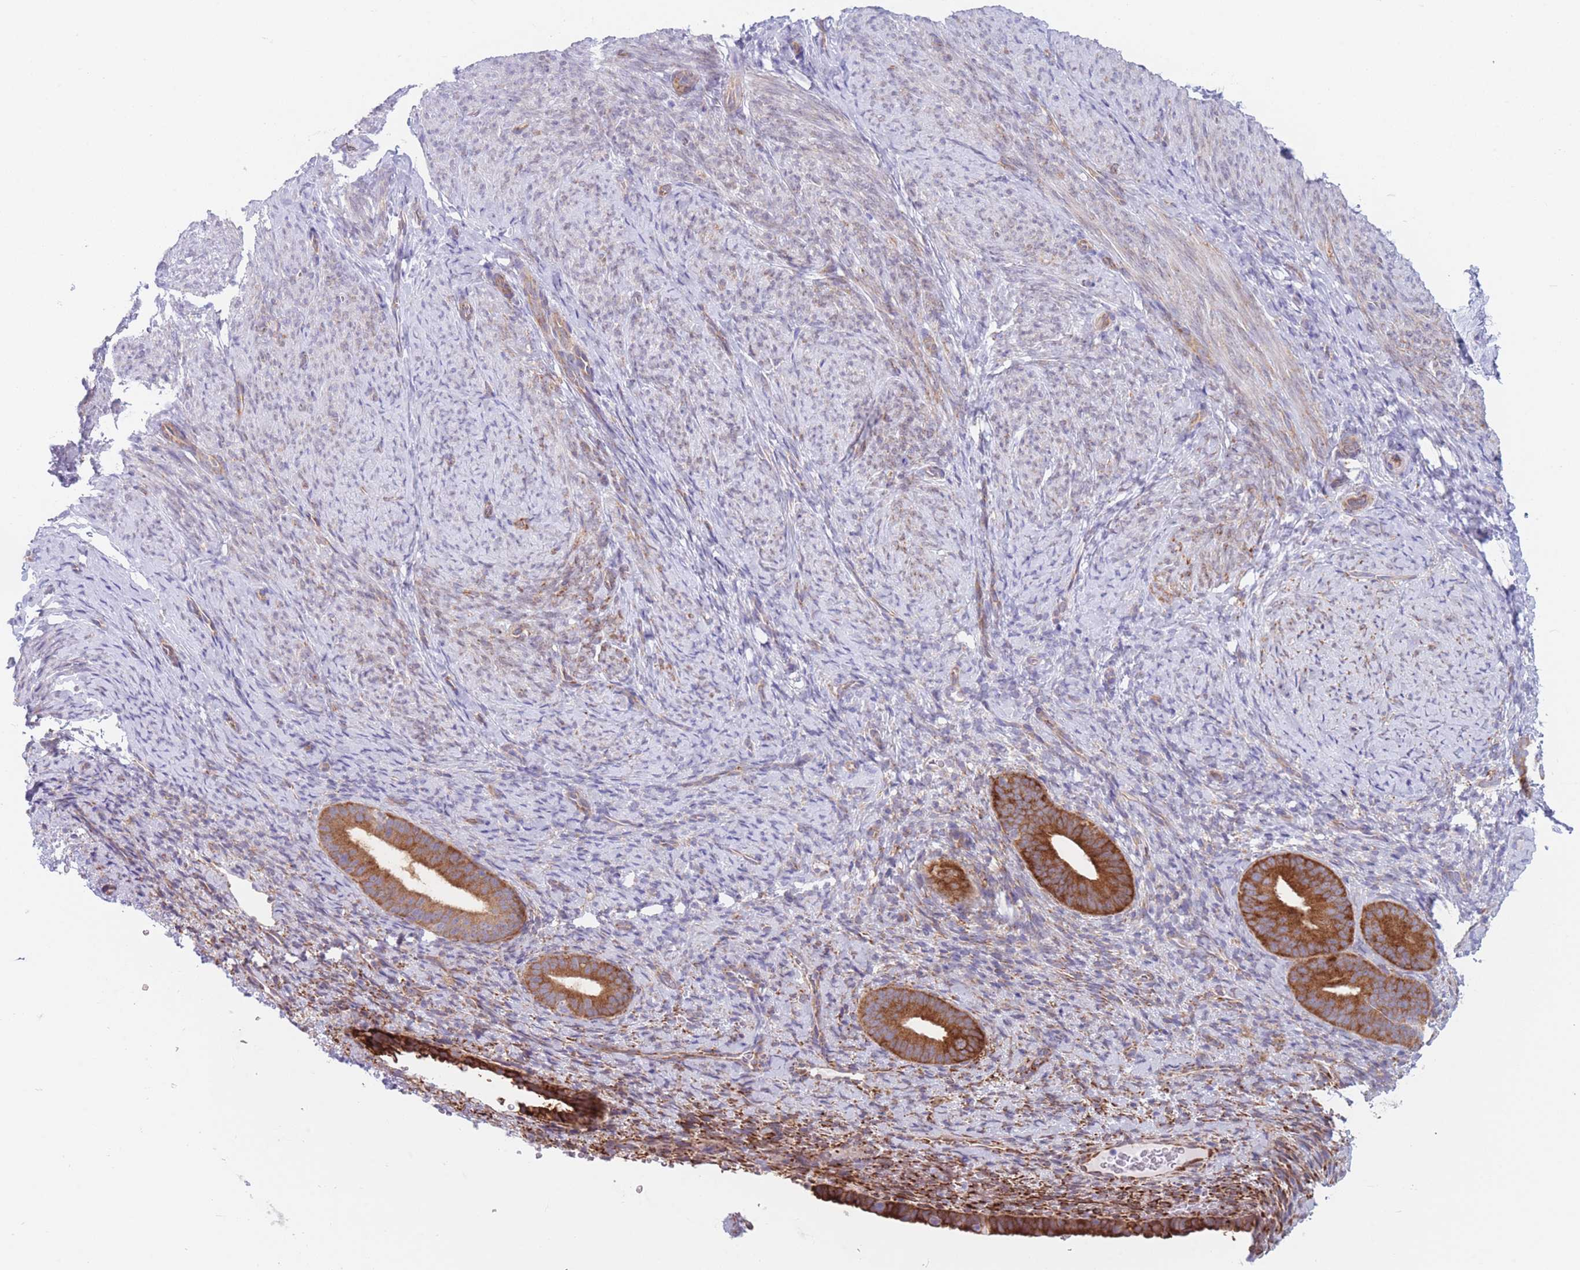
{"staining": {"intensity": "weak", "quantity": ">75%", "location": "cytoplasmic/membranous"}, "tissue": "endometrium", "cell_type": "Cells in endometrial stroma", "image_type": "normal", "snomed": [{"axis": "morphology", "description": "Normal tissue, NOS"}, {"axis": "topography", "description": "Endometrium"}], "caption": "The histopathology image shows staining of unremarkable endometrium, revealing weak cytoplasmic/membranous protein positivity (brown color) within cells in endometrial stroma.", "gene": "AK9", "patient": {"sex": "female", "age": 65}}